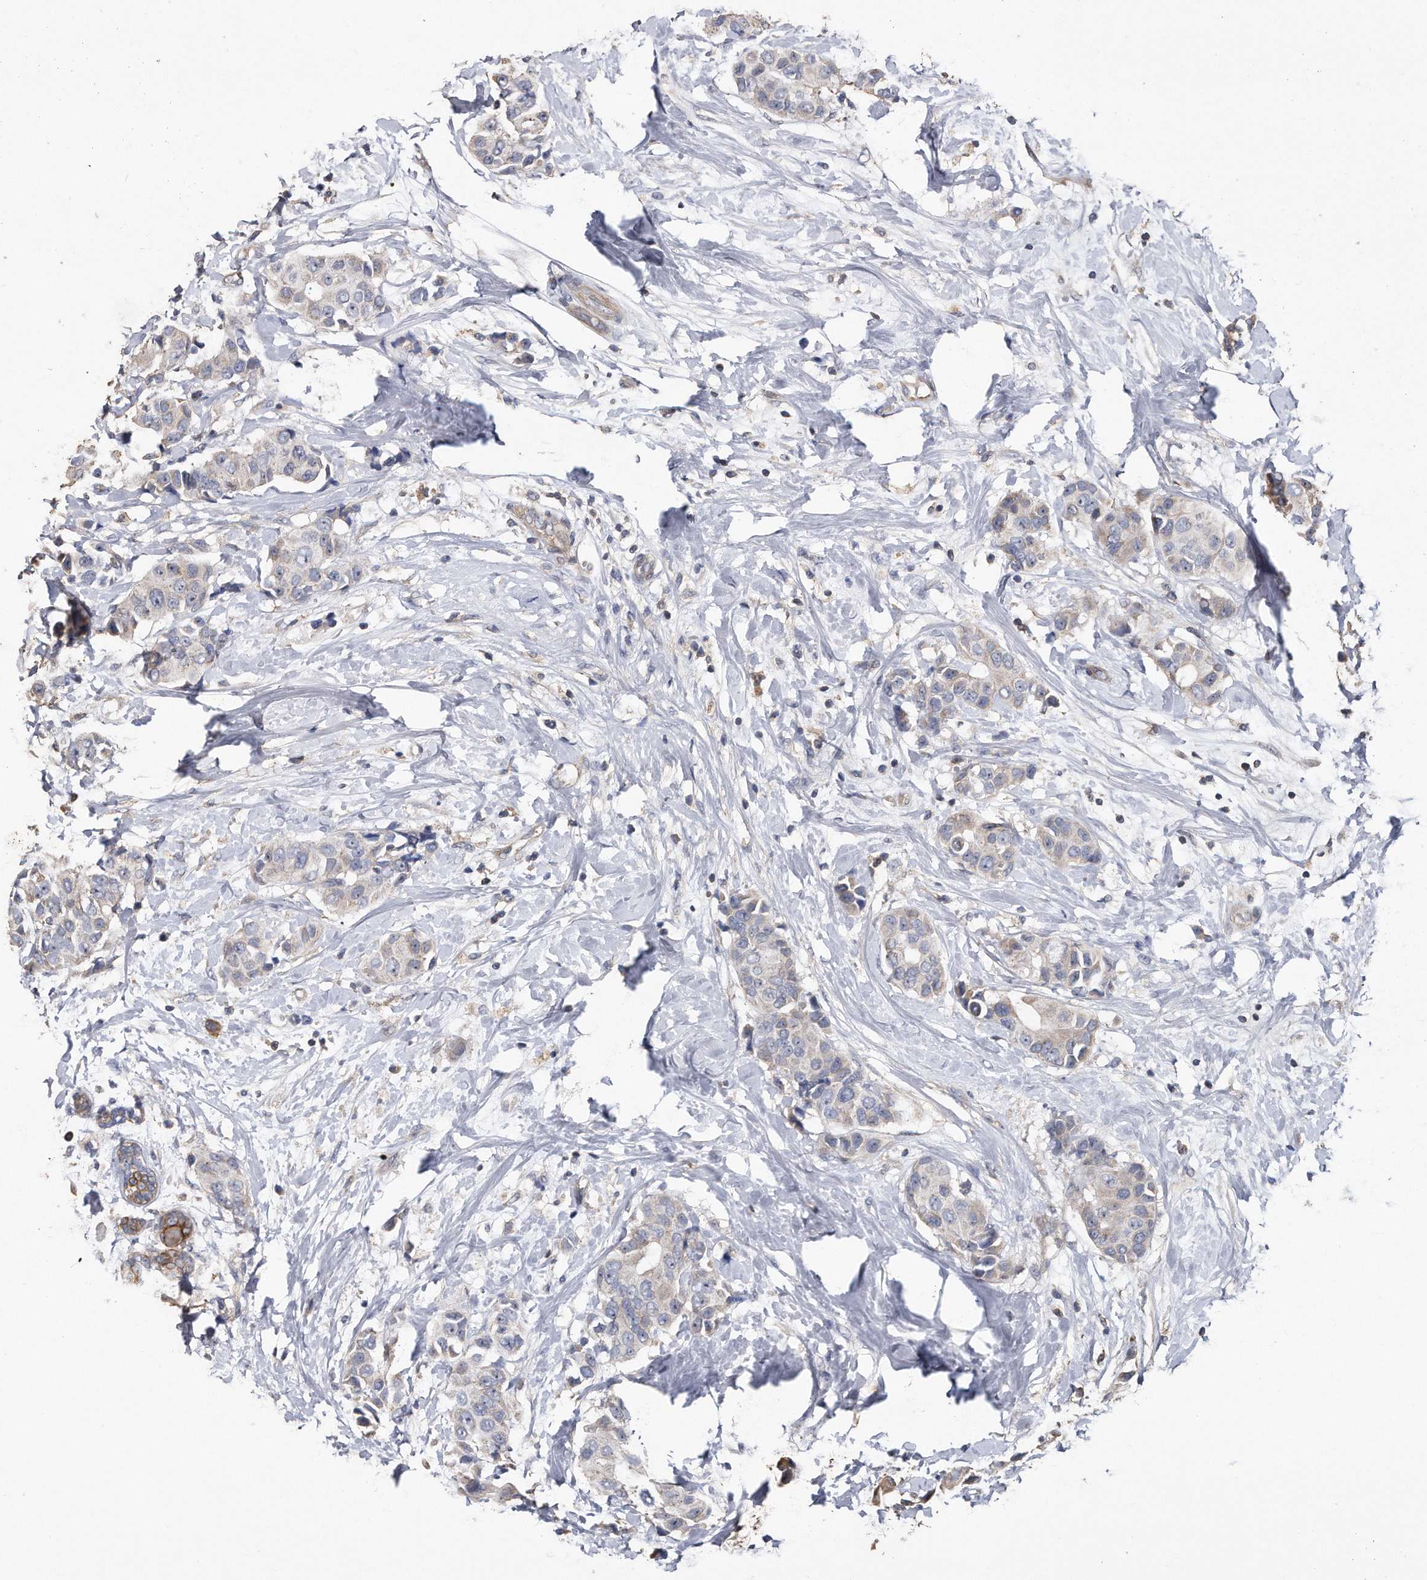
{"staining": {"intensity": "negative", "quantity": "none", "location": "none"}, "tissue": "breast cancer", "cell_type": "Tumor cells", "image_type": "cancer", "snomed": [{"axis": "morphology", "description": "Normal tissue, NOS"}, {"axis": "morphology", "description": "Duct carcinoma"}, {"axis": "topography", "description": "Breast"}], "caption": "This histopathology image is of invasive ductal carcinoma (breast) stained with IHC to label a protein in brown with the nuclei are counter-stained blue. There is no staining in tumor cells.", "gene": "KCND3", "patient": {"sex": "female", "age": 39}}